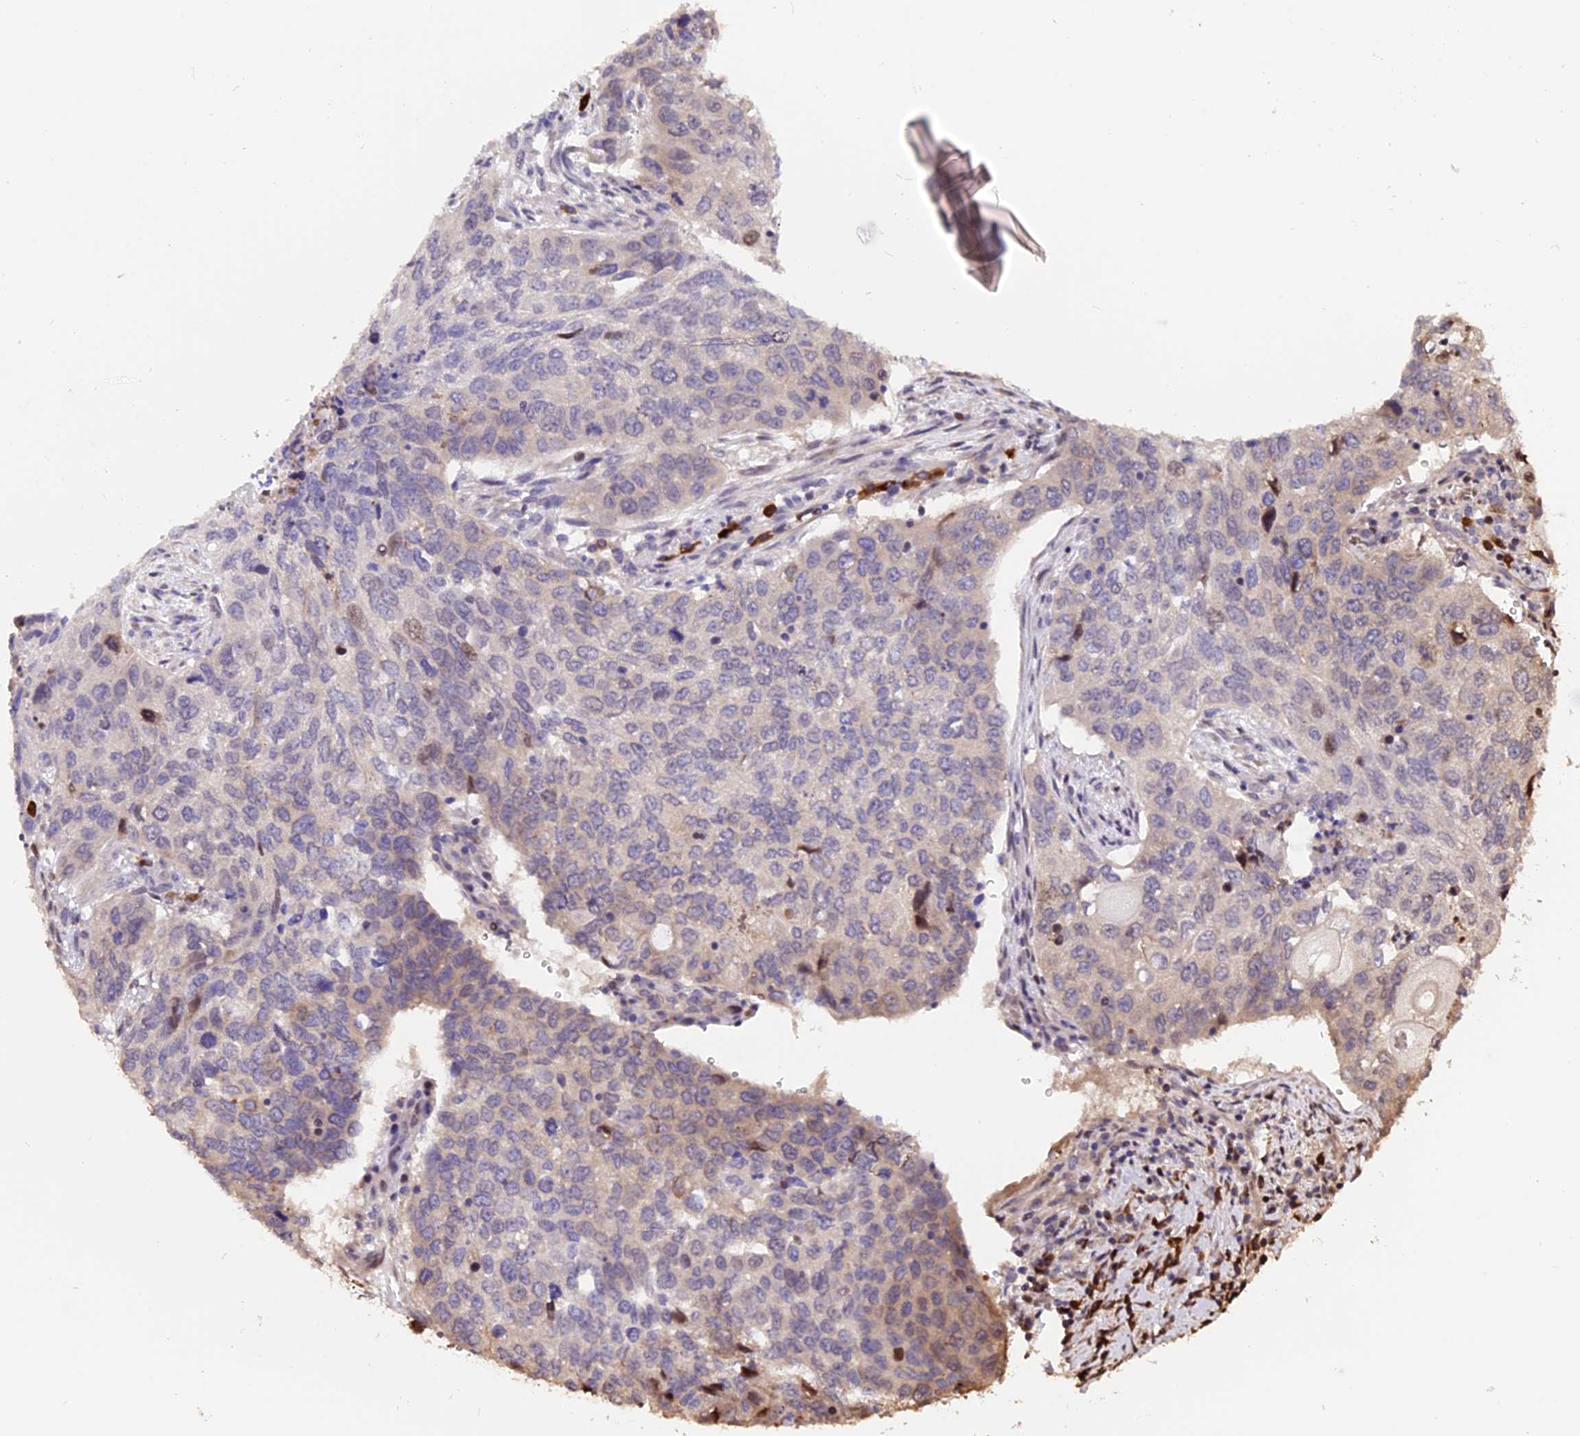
{"staining": {"intensity": "negative", "quantity": "none", "location": "none"}, "tissue": "lung cancer", "cell_type": "Tumor cells", "image_type": "cancer", "snomed": [{"axis": "morphology", "description": "Squamous cell carcinoma, NOS"}, {"axis": "topography", "description": "Lung"}], "caption": "Histopathology image shows no significant protein staining in tumor cells of lung squamous cell carcinoma. The staining was performed using DAB to visualize the protein expression in brown, while the nuclei were stained in blue with hematoxylin (Magnification: 20x).", "gene": "HERPUD1", "patient": {"sex": "female", "age": 63}}